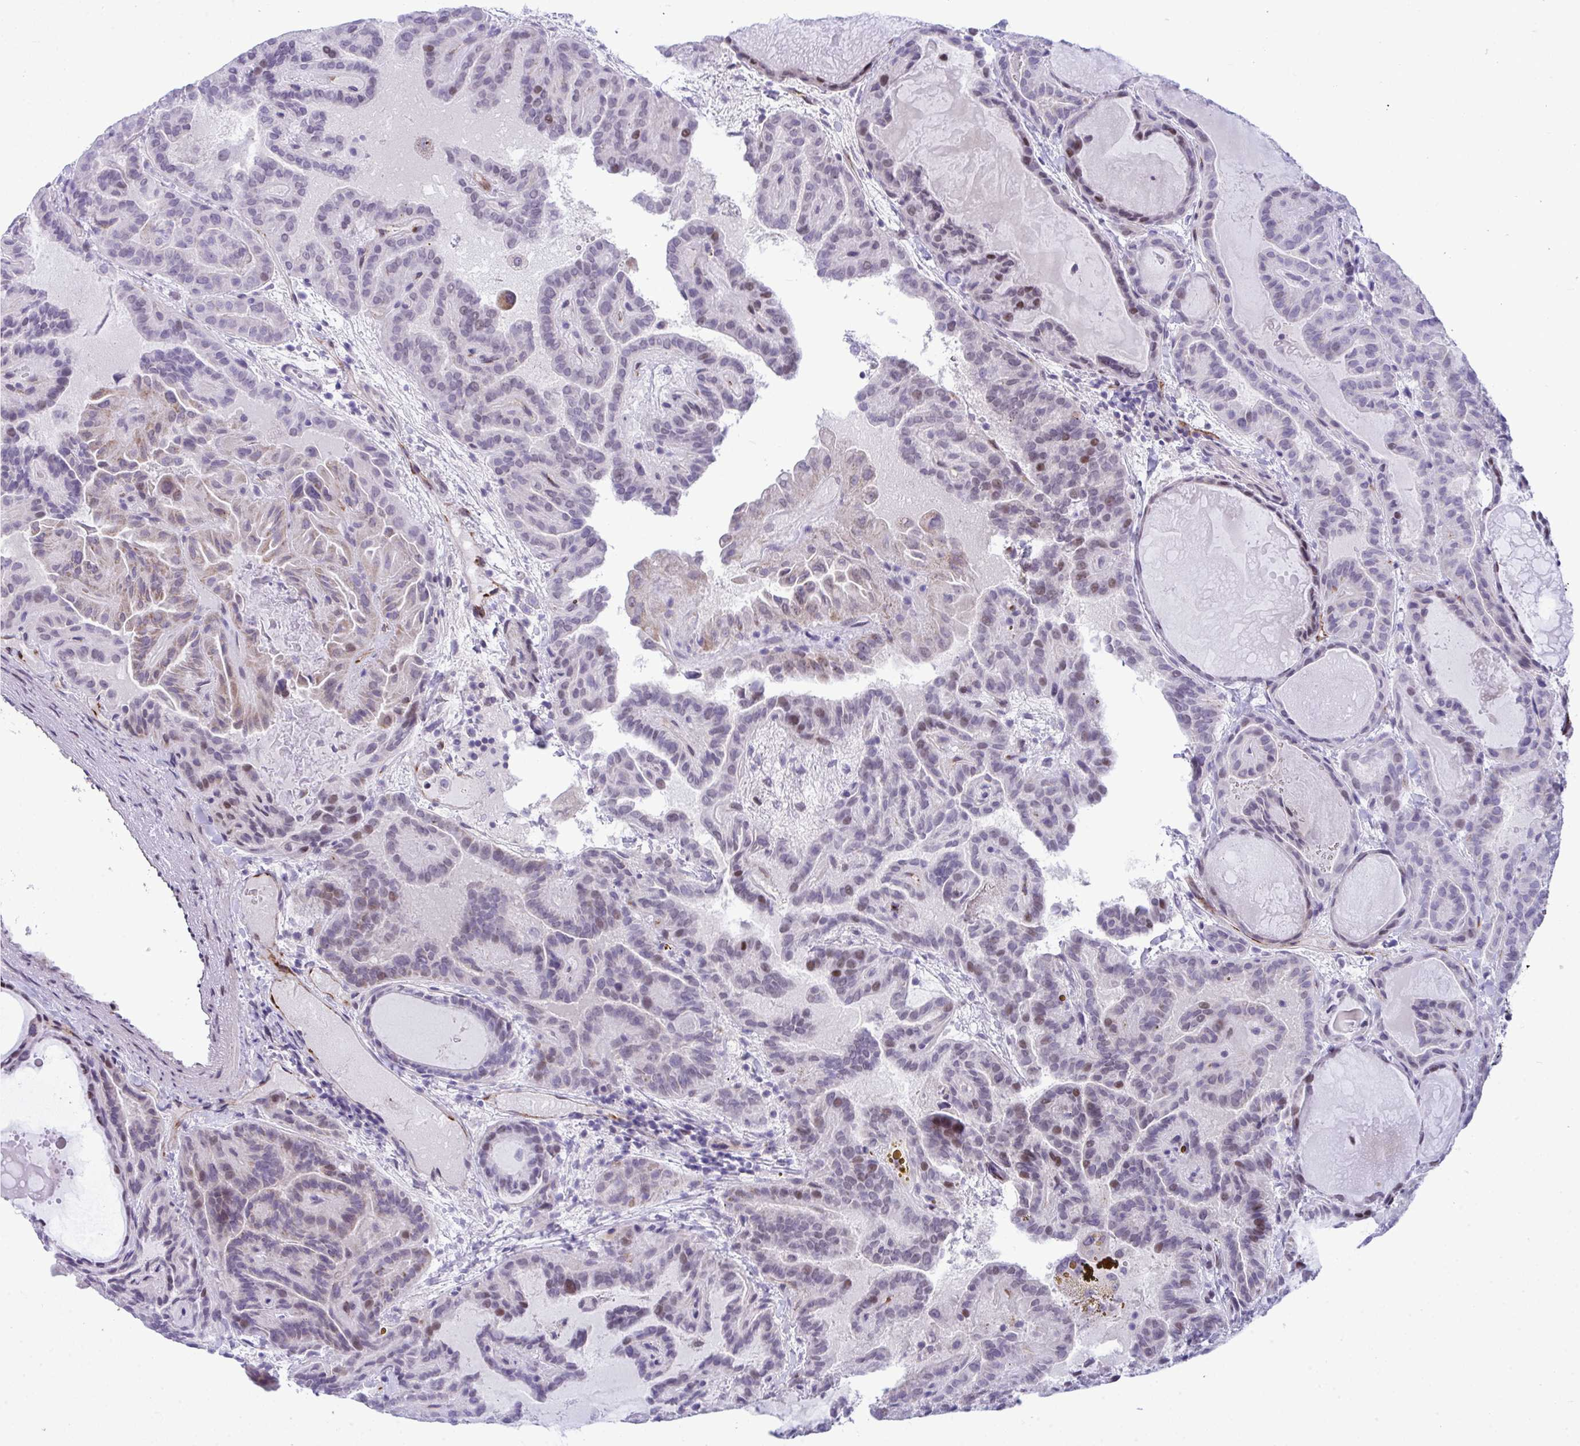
{"staining": {"intensity": "weak", "quantity": "<25%", "location": "nuclear"}, "tissue": "thyroid cancer", "cell_type": "Tumor cells", "image_type": "cancer", "snomed": [{"axis": "morphology", "description": "Papillary adenocarcinoma, NOS"}, {"axis": "topography", "description": "Thyroid gland"}], "caption": "Photomicrograph shows no protein expression in tumor cells of thyroid cancer (papillary adenocarcinoma) tissue.", "gene": "ZFHX3", "patient": {"sex": "female", "age": 46}}